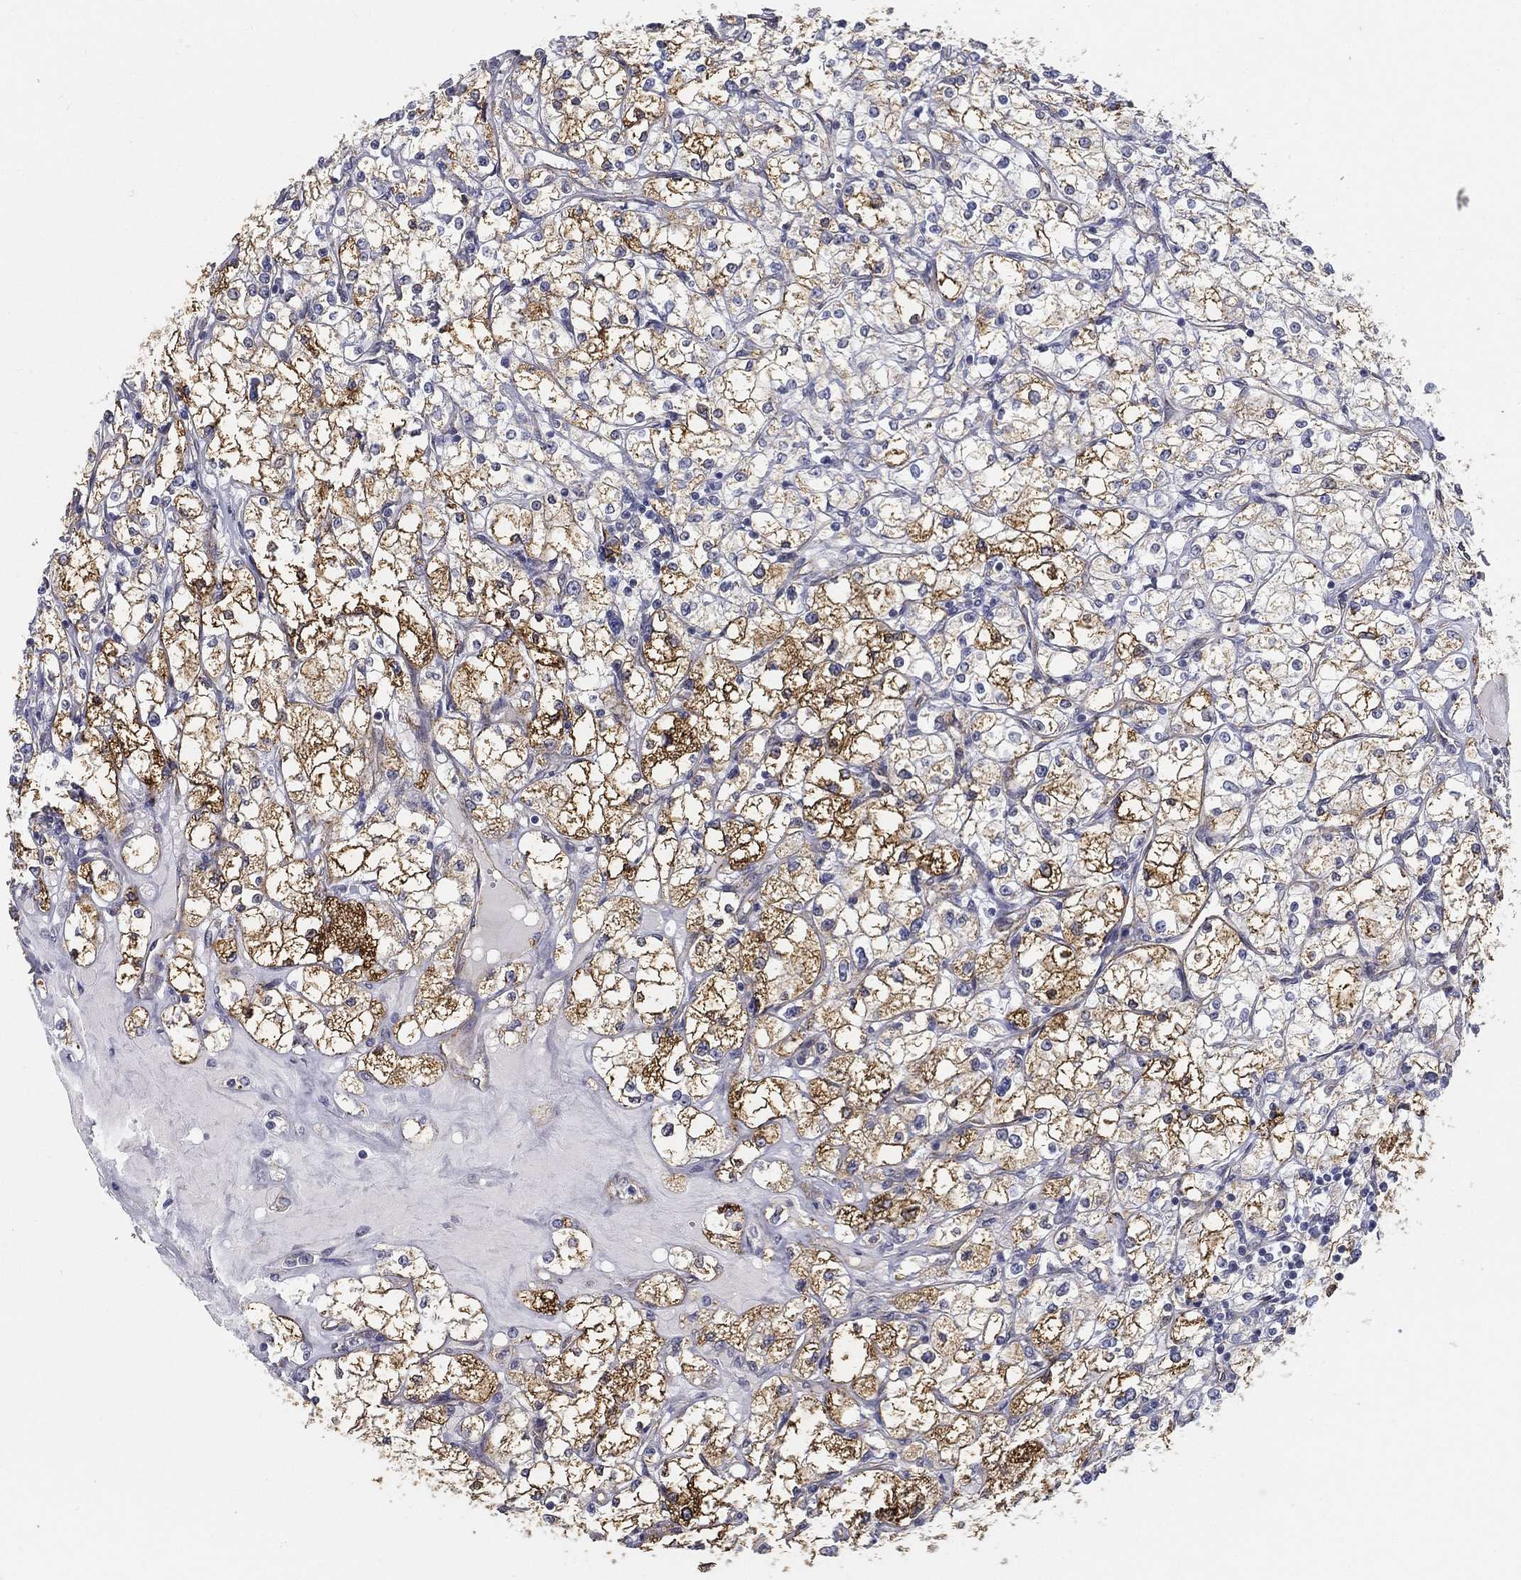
{"staining": {"intensity": "strong", "quantity": ">75%", "location": "cytoplasmic/membranous"}, "tissue": "renal cancer", "cell_type": "Tumor cells", "image_type": "cancer", "snomed": [{"axis": "morphology", "description": "Adenocarcinoma, NOS"}, {"axis": "topography", "description": "Kidney"}], "caption": "Renal adenocarcinoma stained for a protein reveals strong cytoplasmic/membranous positivity in tumor cells. Nuclei are stained in blue.", "gene": "LRRC56", "patient": {"sex": "male", "age": 67}}